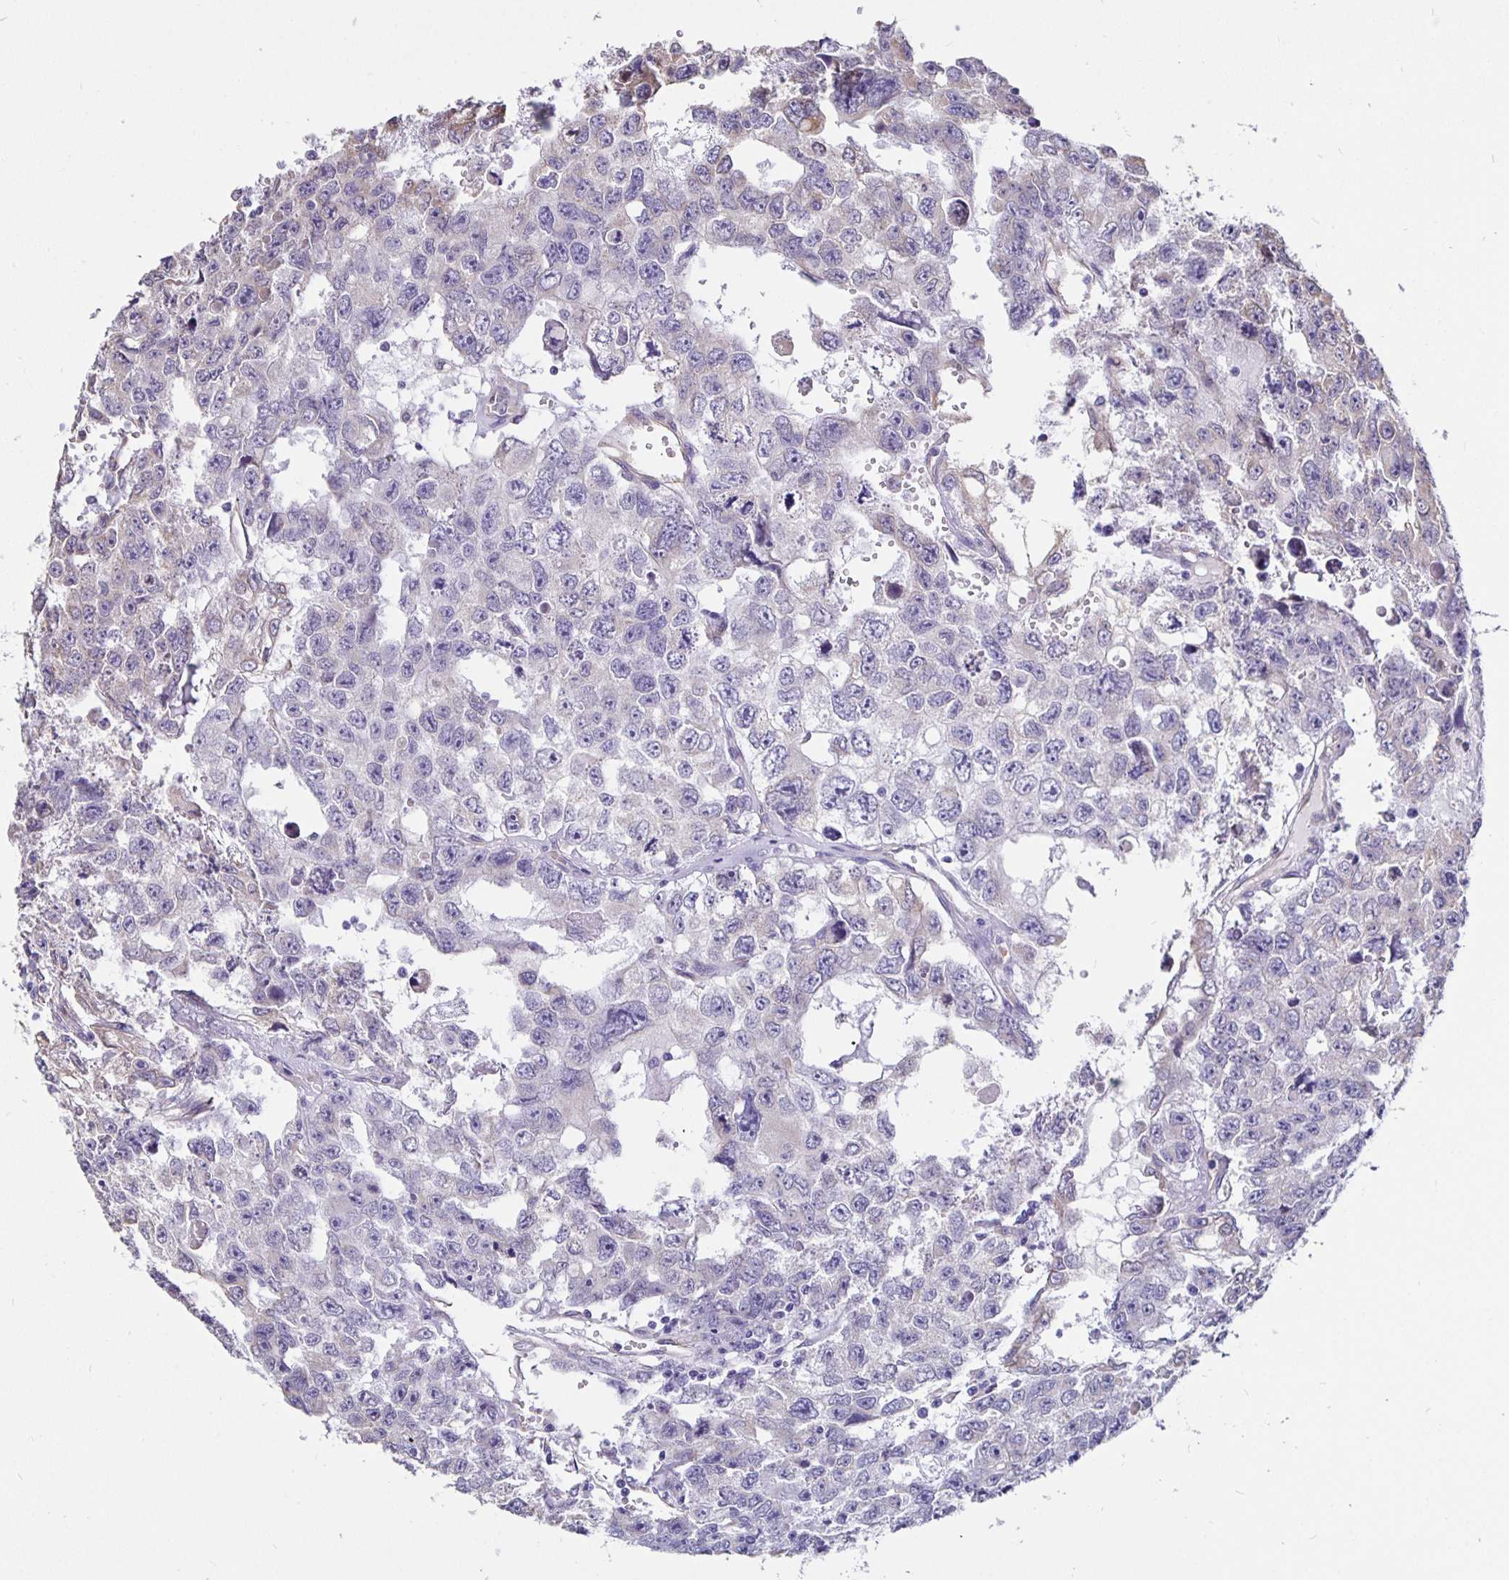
{"staining": {"intensity": "negative", "quantity": "none", "location": "none"}, "tissue": "testis cancer", "cell_type": "Tumor cells", "image_type": "cancer", "snomed": [{"axis": "morphology", "description": "Seminoma, NOS"}, {"axis": "topography", "description": "Testis"}], "caption": "The IHC histopathology image has no significant positivity in tumor cells of testis cancer (seminoma) tissue.", "gene": "DNAI2", "patient": {"sex": "male", "age": 26}}